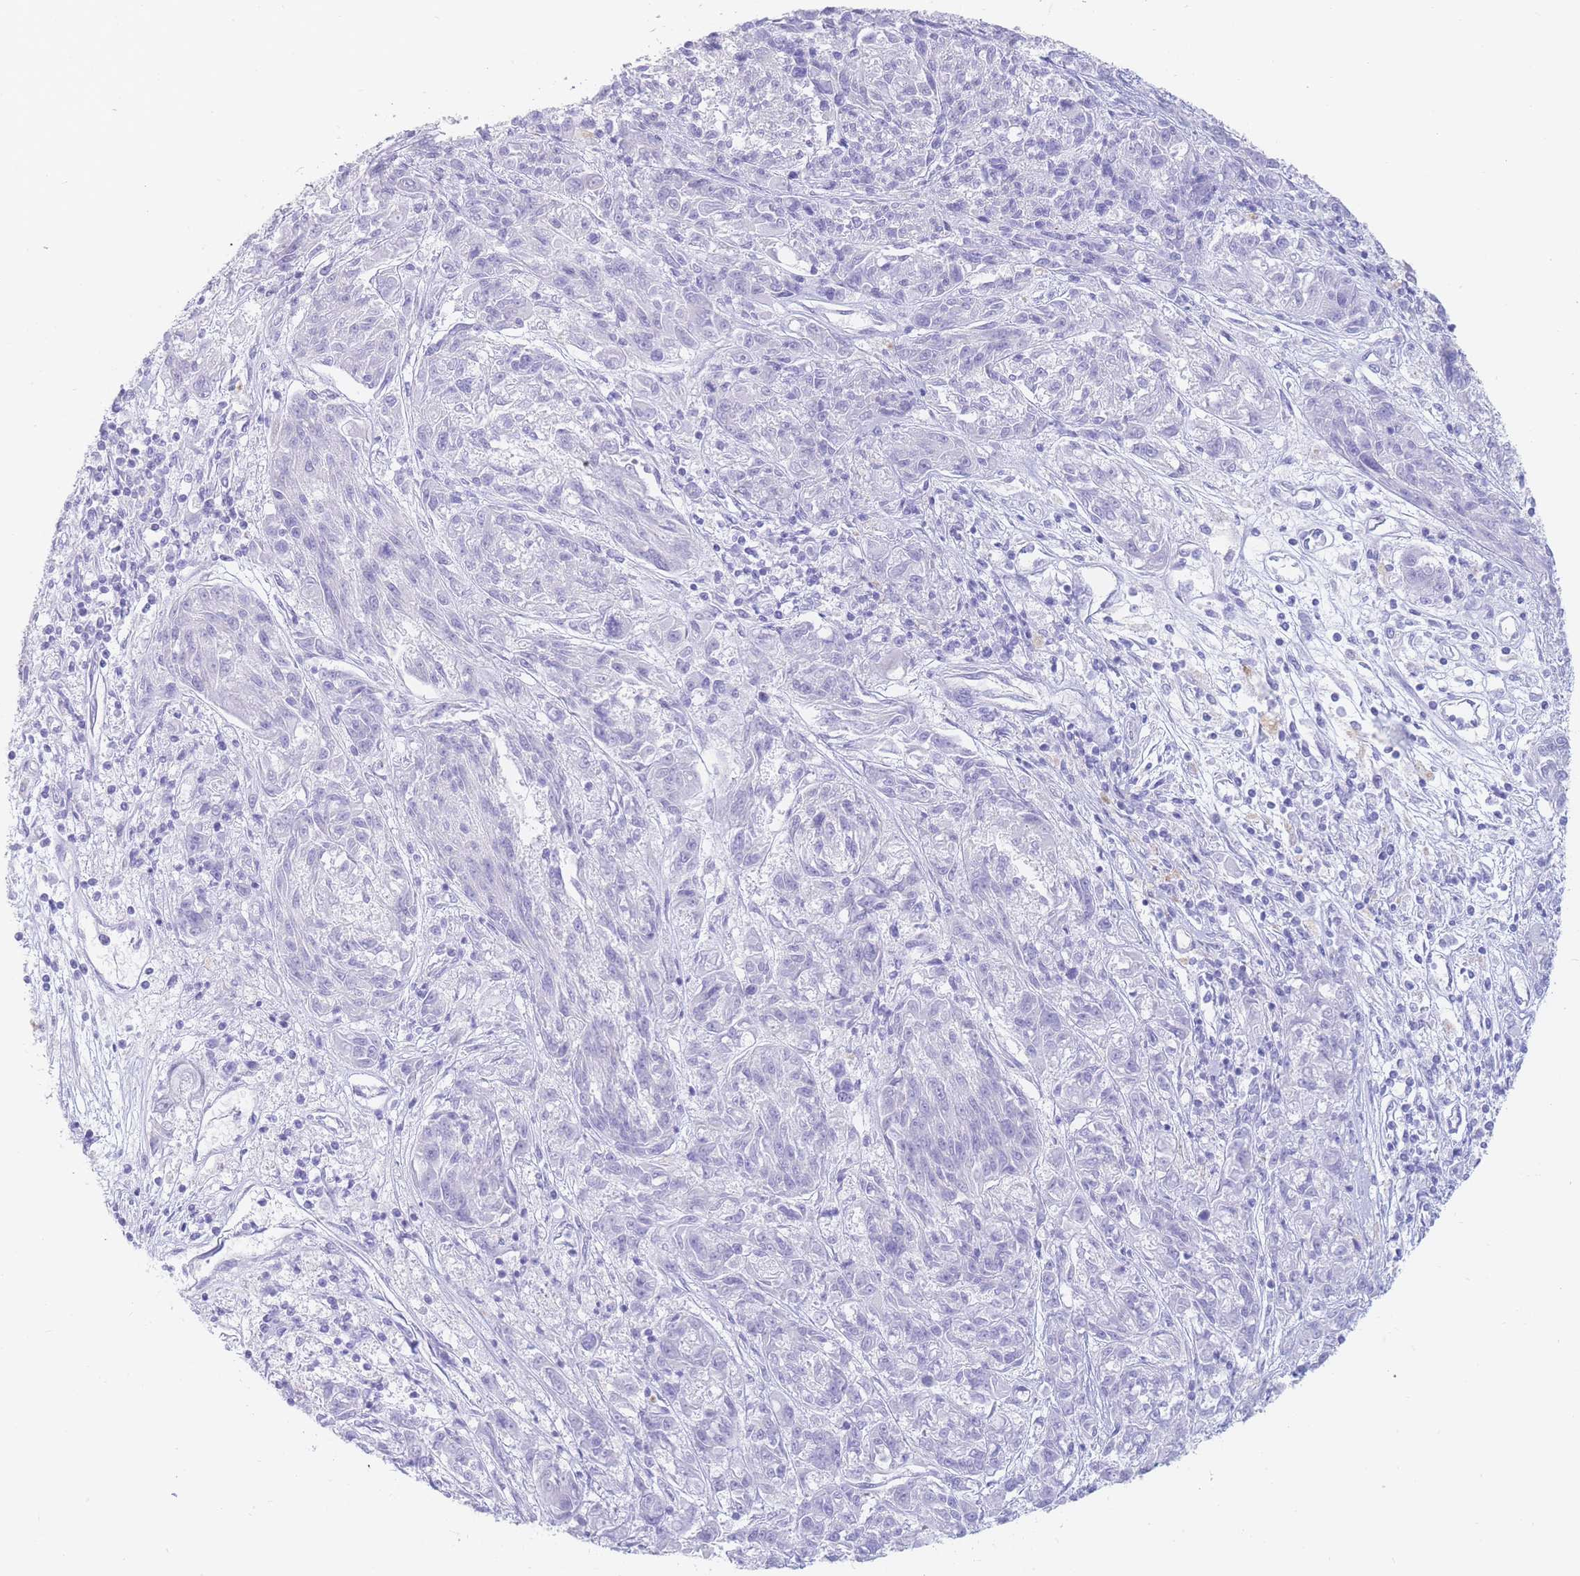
{"staining": {"intensity": "negative", "quantity": "none", "location": "none"}, "tissue": "melanoma", "cell_type": "Tumor cells", "image_type": "cancer", "snomed": [{"axis": "morphology", "description": "Malignant melanoma, NOS"}, {"axis": "topography", "description": "Skin"}], "caption": "Immunohistochemistry (IHC) of human melanoma reveals no positivity in tumor cells. (Immunohistochemistry, brightfield microscopy, high magnification).", "gene": "PSMB5", "patient": {"sex": "male", "age": 53}}